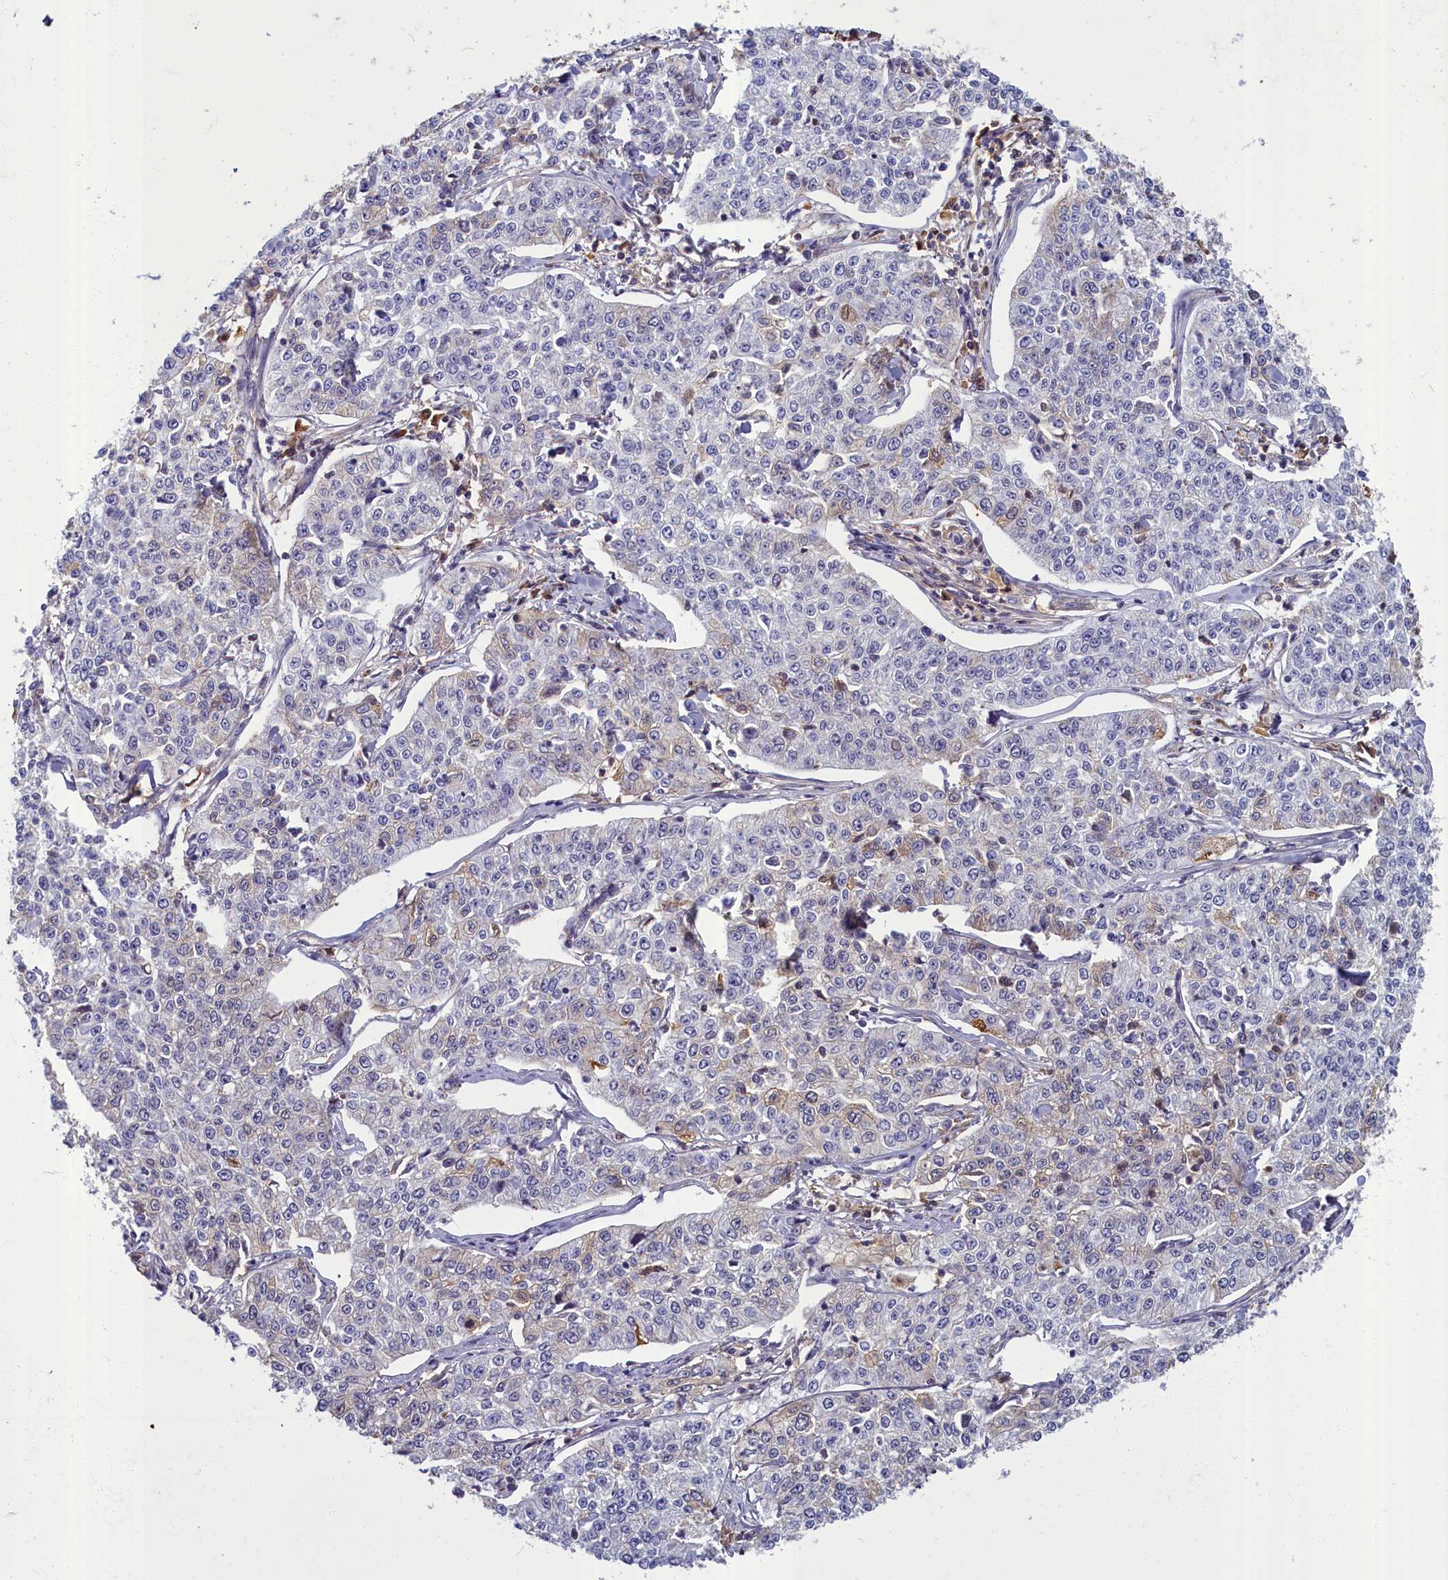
{"staining": {"intensity": "weak", "quantity": "<25%", "location": "cytoplasmic/membranous"}, "tissue": "cervical cancer", "cell_type": "Tumor cells", "image_type": "cancer", "snomed": [{"axis": "morphology", "description": "Squamous cell carcinoma, NOS"}, {"axis": "topography", "description": "Cervix"}], "caption": "An image of squamous cell carcinoma (cervical) stained for a protein demonstrates no brown staining in tumor cells.", "gene": "SV2C", "patient": {"sex": "female", "age": 35}}